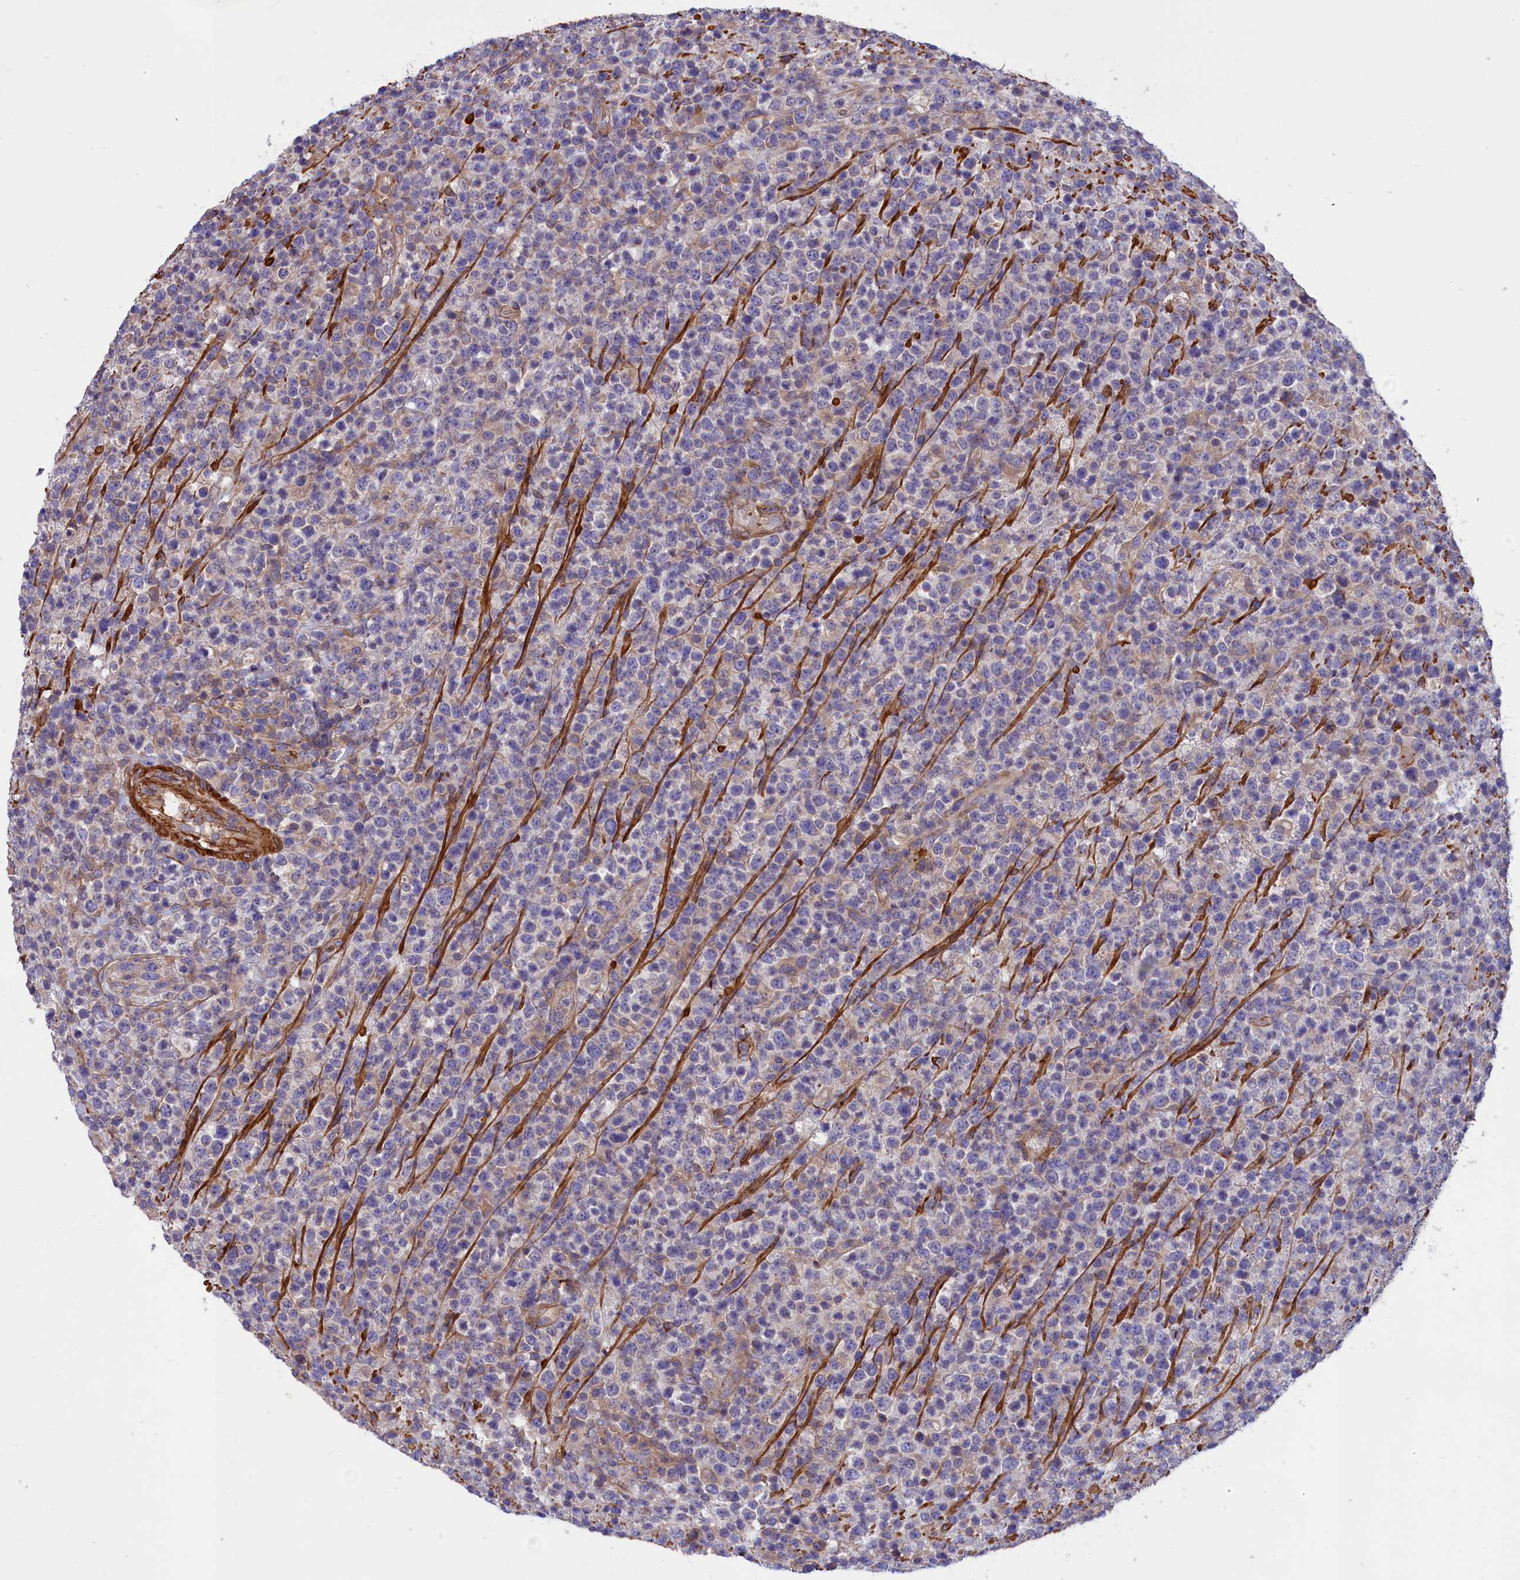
{"staining": {"intensity": "negative", "quantity": "none", "location": "none"}, "tissue": "lymphoma", "cell_type": "Tumor cells", "image_type": "cancer", "snomed": [{"axis": "morphology", "description": "Malignant lymphoma, non-Hodgkin's type, High grade"}, {"axis": "topography", "description": "Colon"}], "caption": "High-grade malignant lymphoma, non-Hodgkin's type stained for a protein using immunohistochemistry shows no staining tumor cells.", "gene": "AMDHD2", "patient": {"sex": "female", "age": 53}}